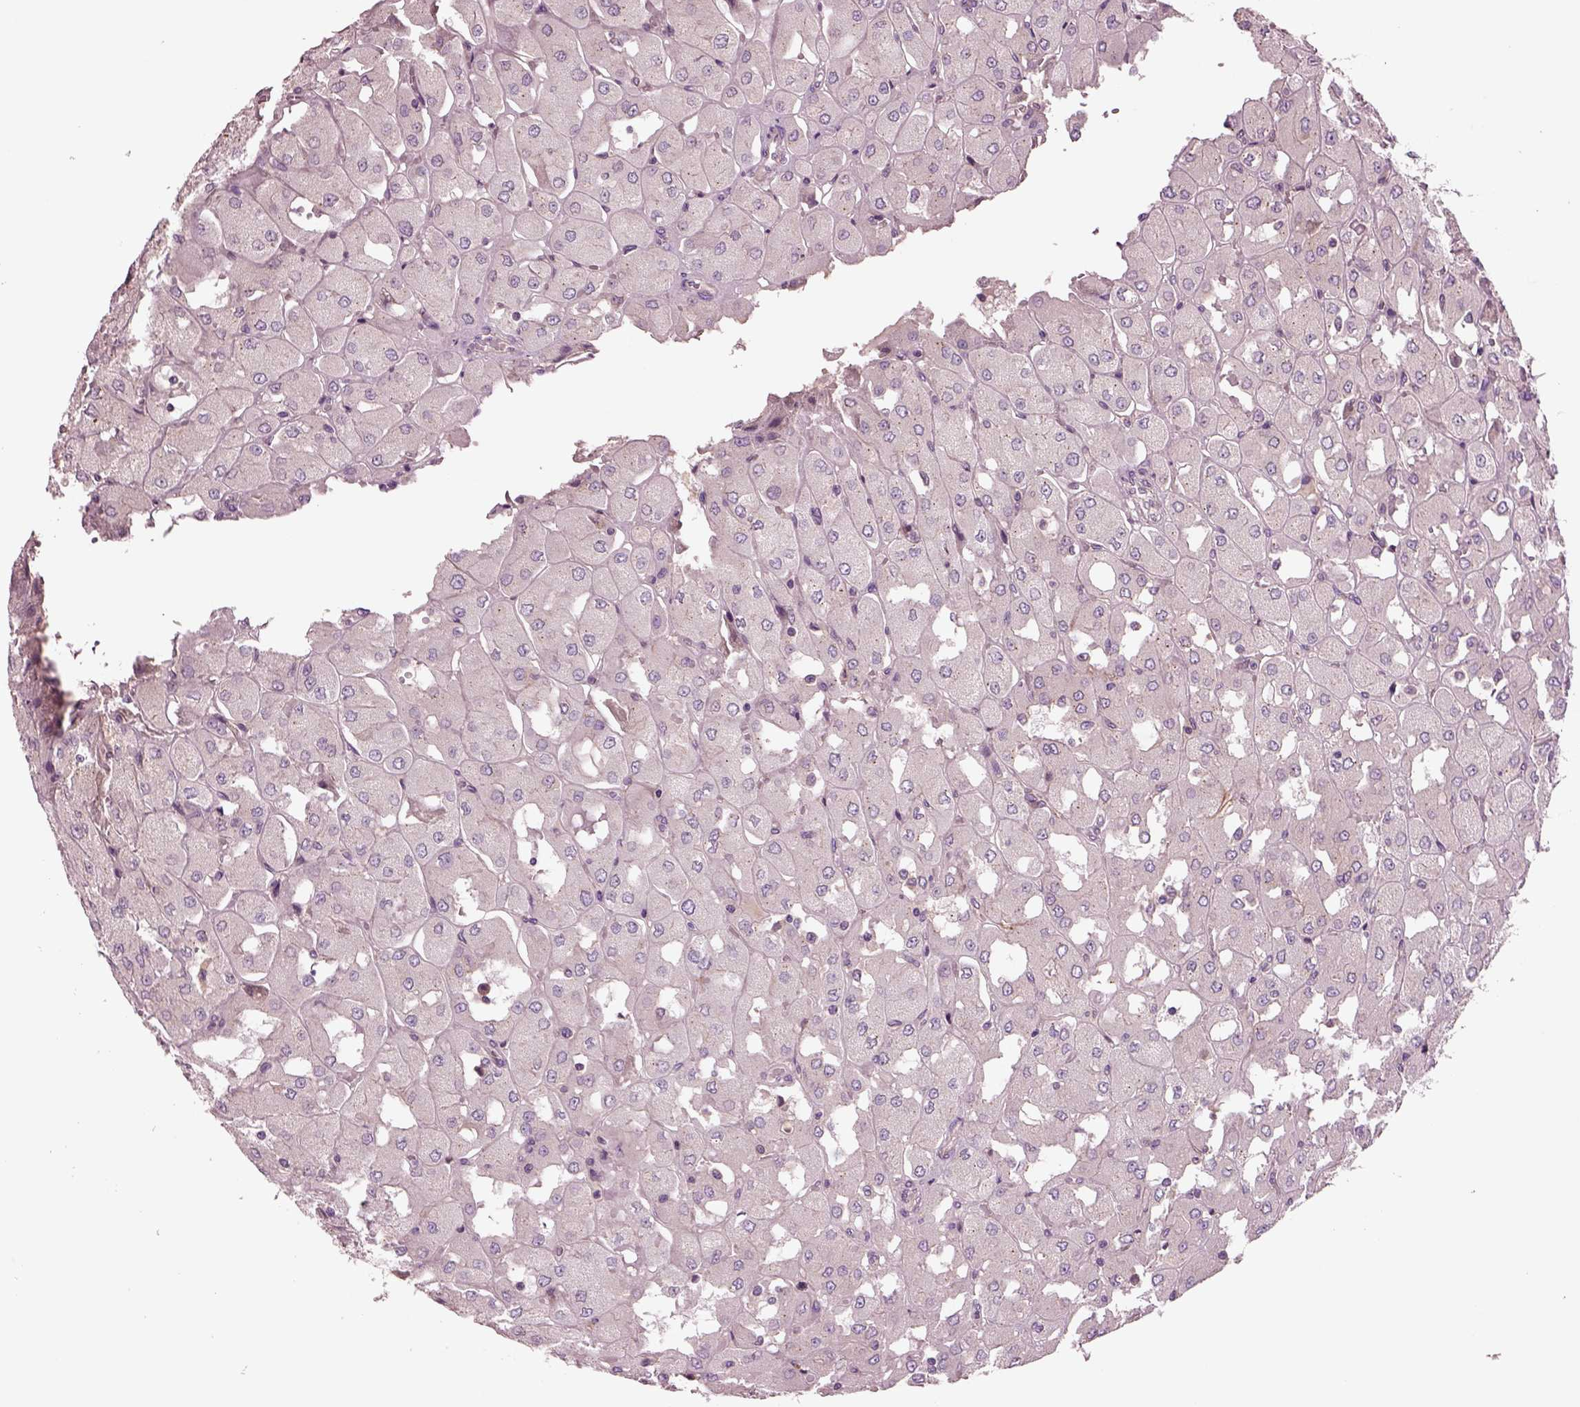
{"staining": {"intensity": "negative", "quantity": "none", "location": "none"}, "tissue": "renal cancer", "cell_type": "Tumor cells", "image_type": "cancer", "snomed": [{"axis": "morphology", "description": "Adenocarcinoma, NOS"}, {"axis": "topography", "description": "Kidney"}], "caption": "Immunohistochemistry (IHC) micrograph of adenocarcinoma (renal) stained for a protein (brown), which exhibits no expression in tumor cells.", "gene": "SEC23A", "patient": {"sex": "male", "age": 72}}